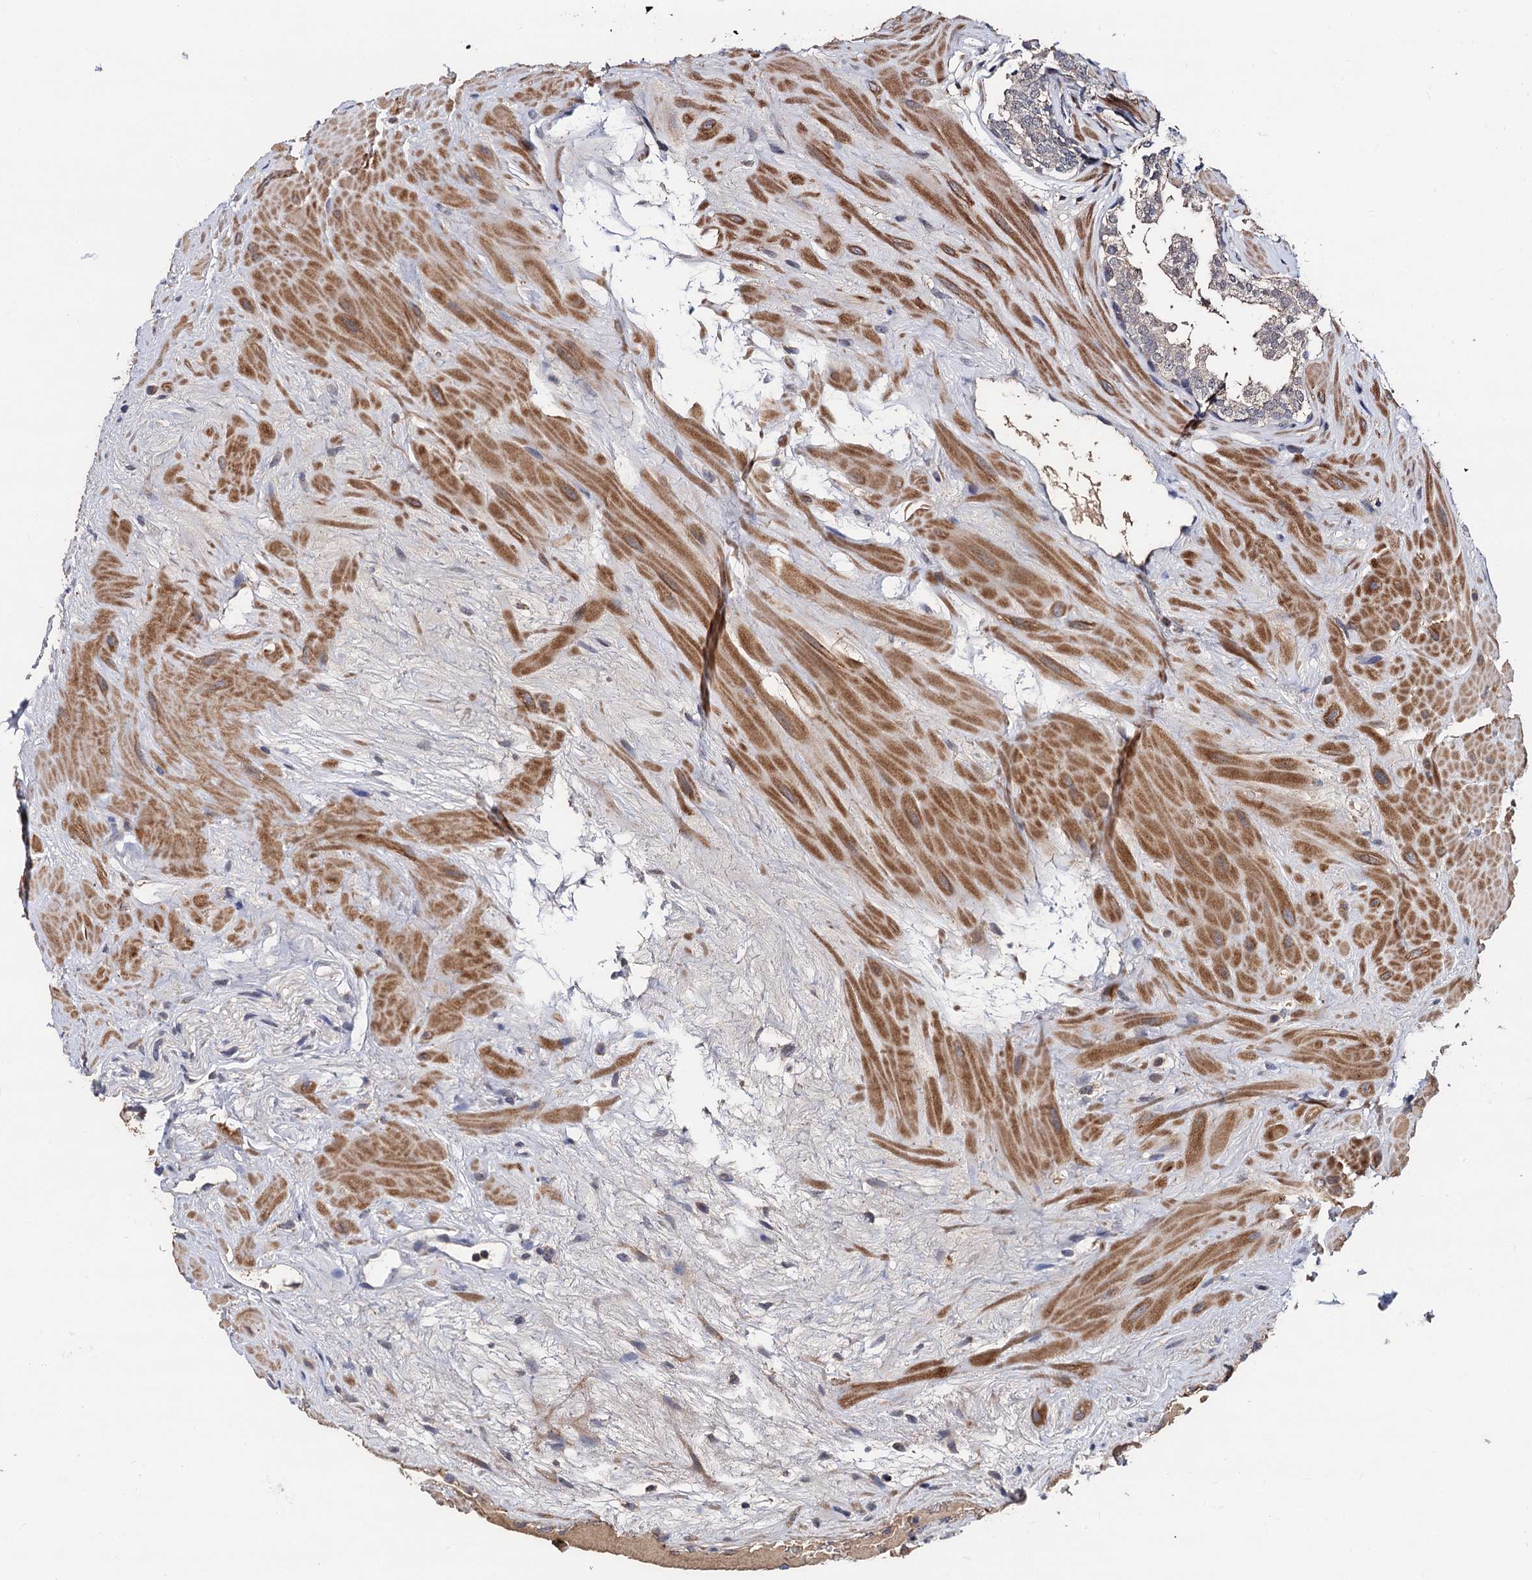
{"staining": {"intensity": "negative", "quantity": "none", "location": "none"}, "tissue": "prostate cancer", "cell_type": "Tumor cells", "image_type": "cancer", "snomed": [{"axis": "morphology", "description": "Adenocarcinoma, High grade"}, {"axis": "topography", "description": "Prostate"}], "caption": "The micrograph reveals no staining of tumor cells in prostate cancer (adenocarcinoma (high-grade)).", "gene": "PPTC7", "patient": {"sex": "male", "age": 65}}